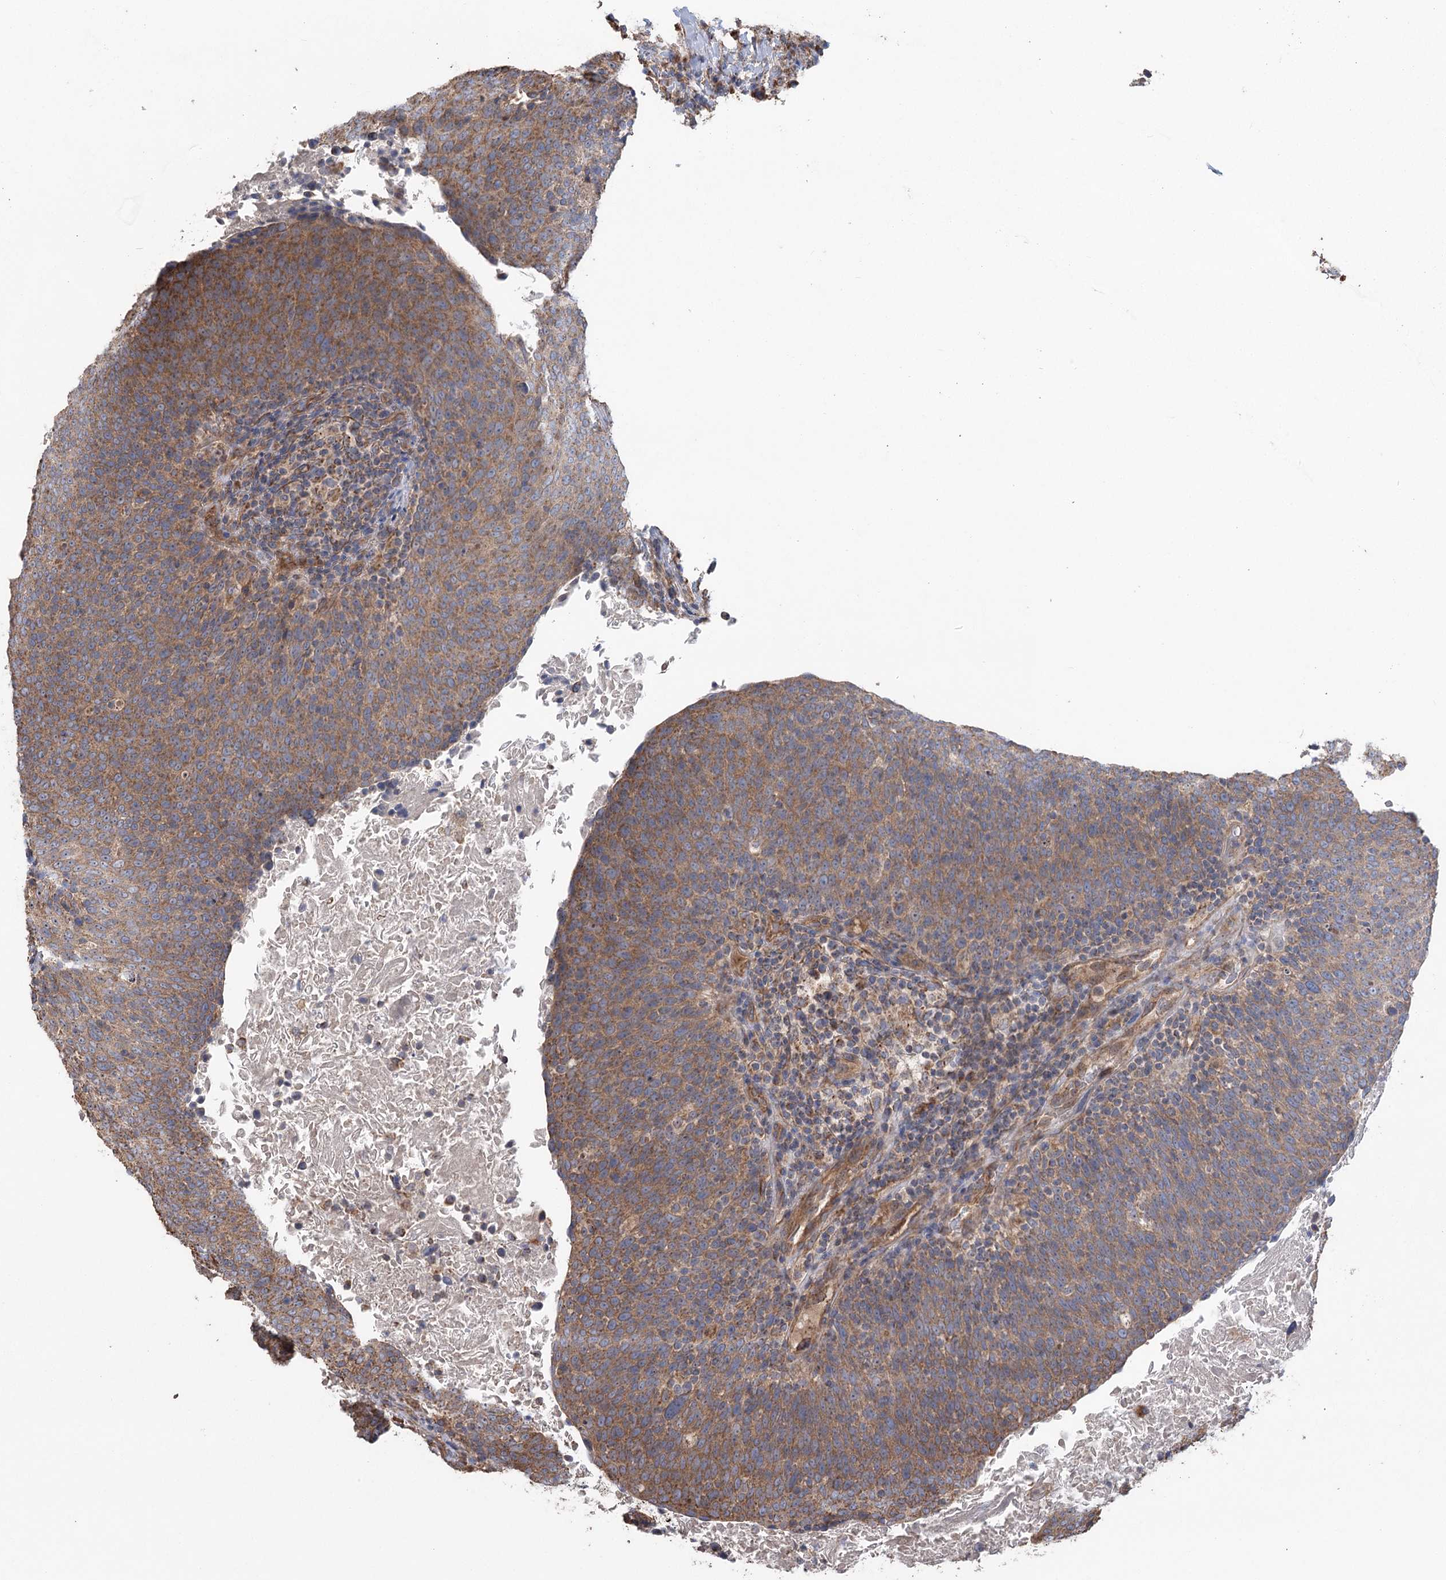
{"staining": {"intensity": "moderate", "quantity": ">75%", "location": "cytoplasmic/membranous"}, "tissue": "head and neck cancer", "cell_type": "Tumor cells", "image_type": "cancer", "snomed": [{"axis": "morphology", "description": "Squamous cell carcinoma, NOS"}, {"axis": "morphology", "description": "Squamous cell carcinoma, metastatic, NOS"}, {"axis": "topography", "description": "Lymph node"}, {"axis": "topography", "description": "Head-Neck"}], "caption": "Head and neck squamous cell carcinoma tissue shows moderate cytoplasmic/membranous expression in approximately >75% of tumor cells", "gene": "RWDD4", "patient": {"sex": "male", "age": 62}}